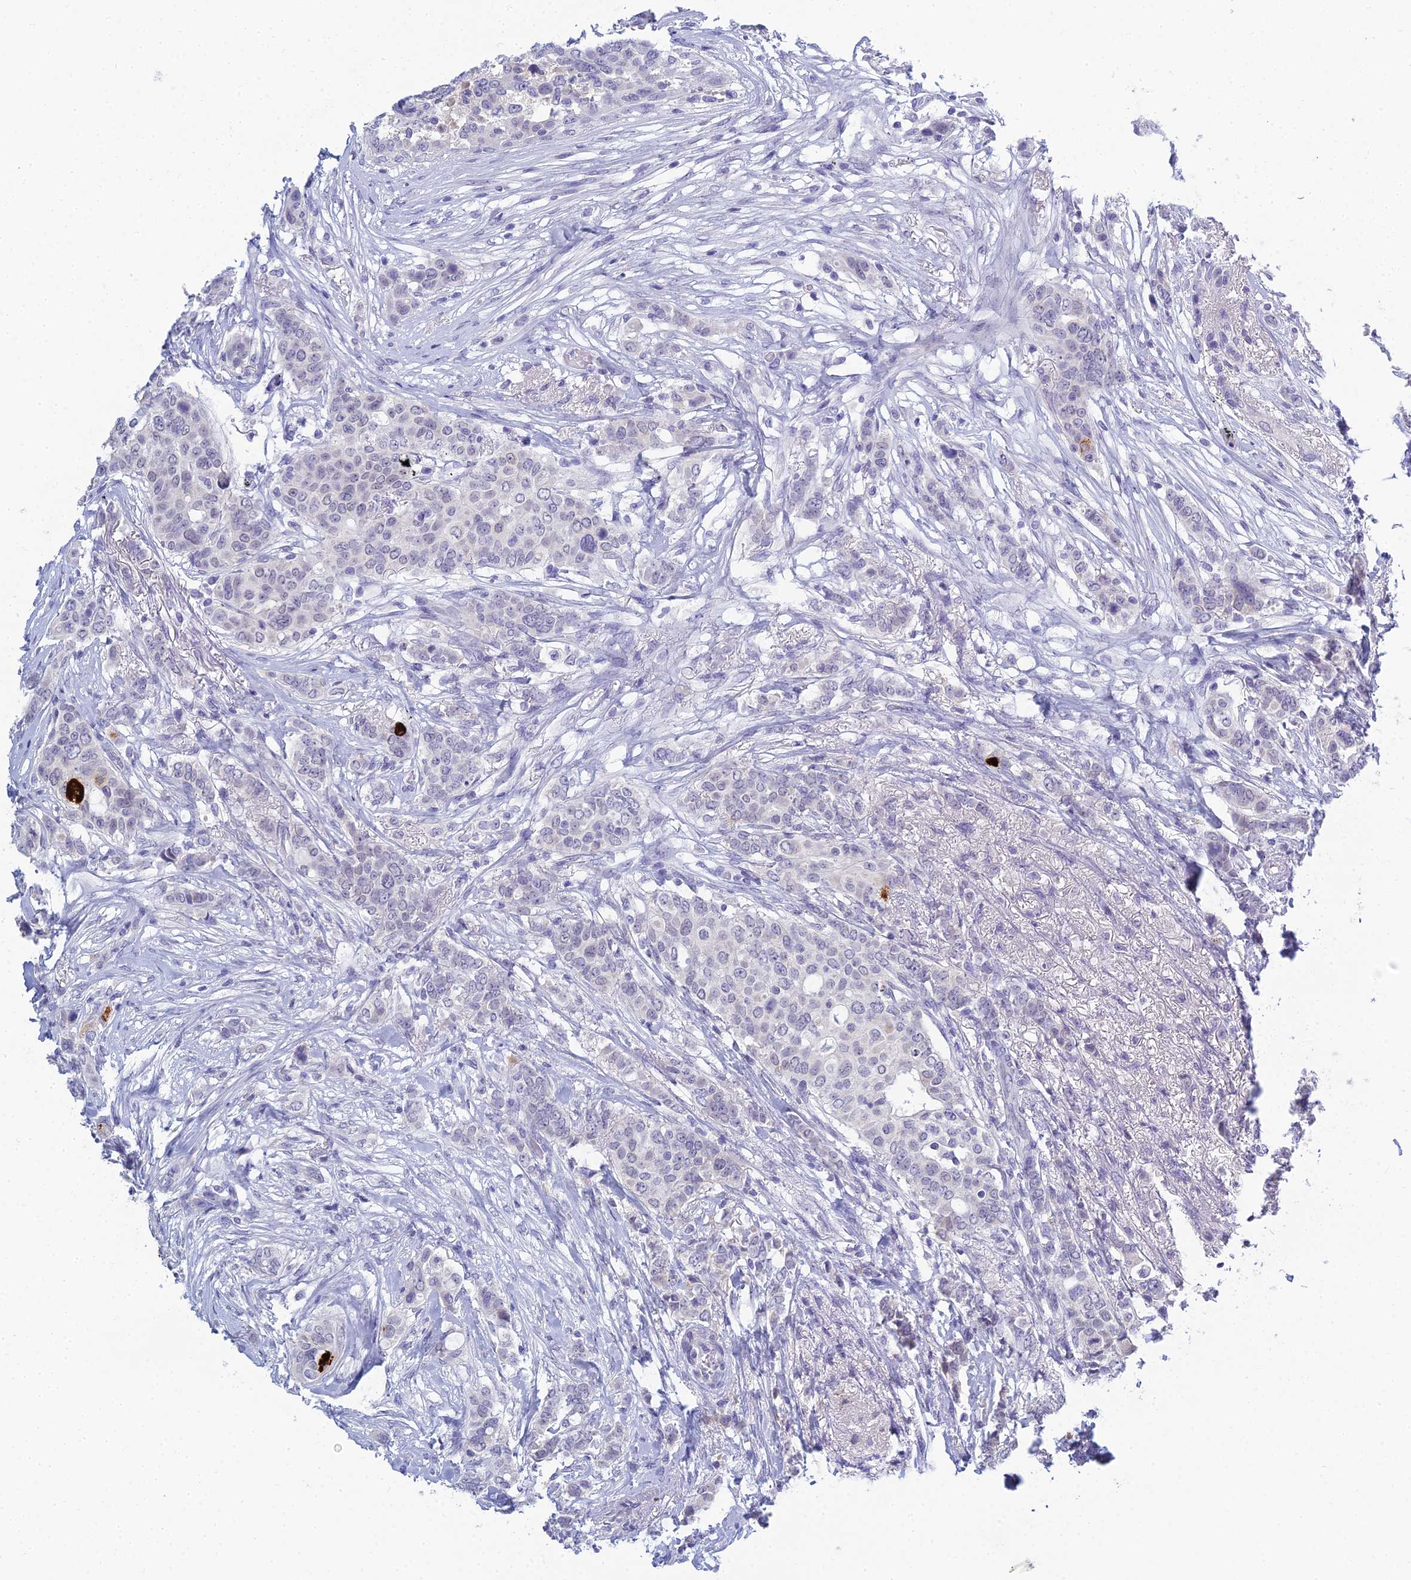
{"staining": {"intensity": "negative", "quantity": "none", "location": "none"}, "tissue": "breast cancer", "cell_type": "Tumor cells", "image_type": "cancer", "snomed": [{"axis": "morphology", "description": "Lobular carcinoma"}, {"axis": "topography", "description": "Breast"}], "caption": "Immunohistochemistry of human breast cancer (lobular carcinoma) exhibits no staining in tumor cells. (DAB immunohistochemistry (IHC) with hematoxylin counter stain).", "gene": "MUC13", "patient": {"sex": "female", "age": 51}}